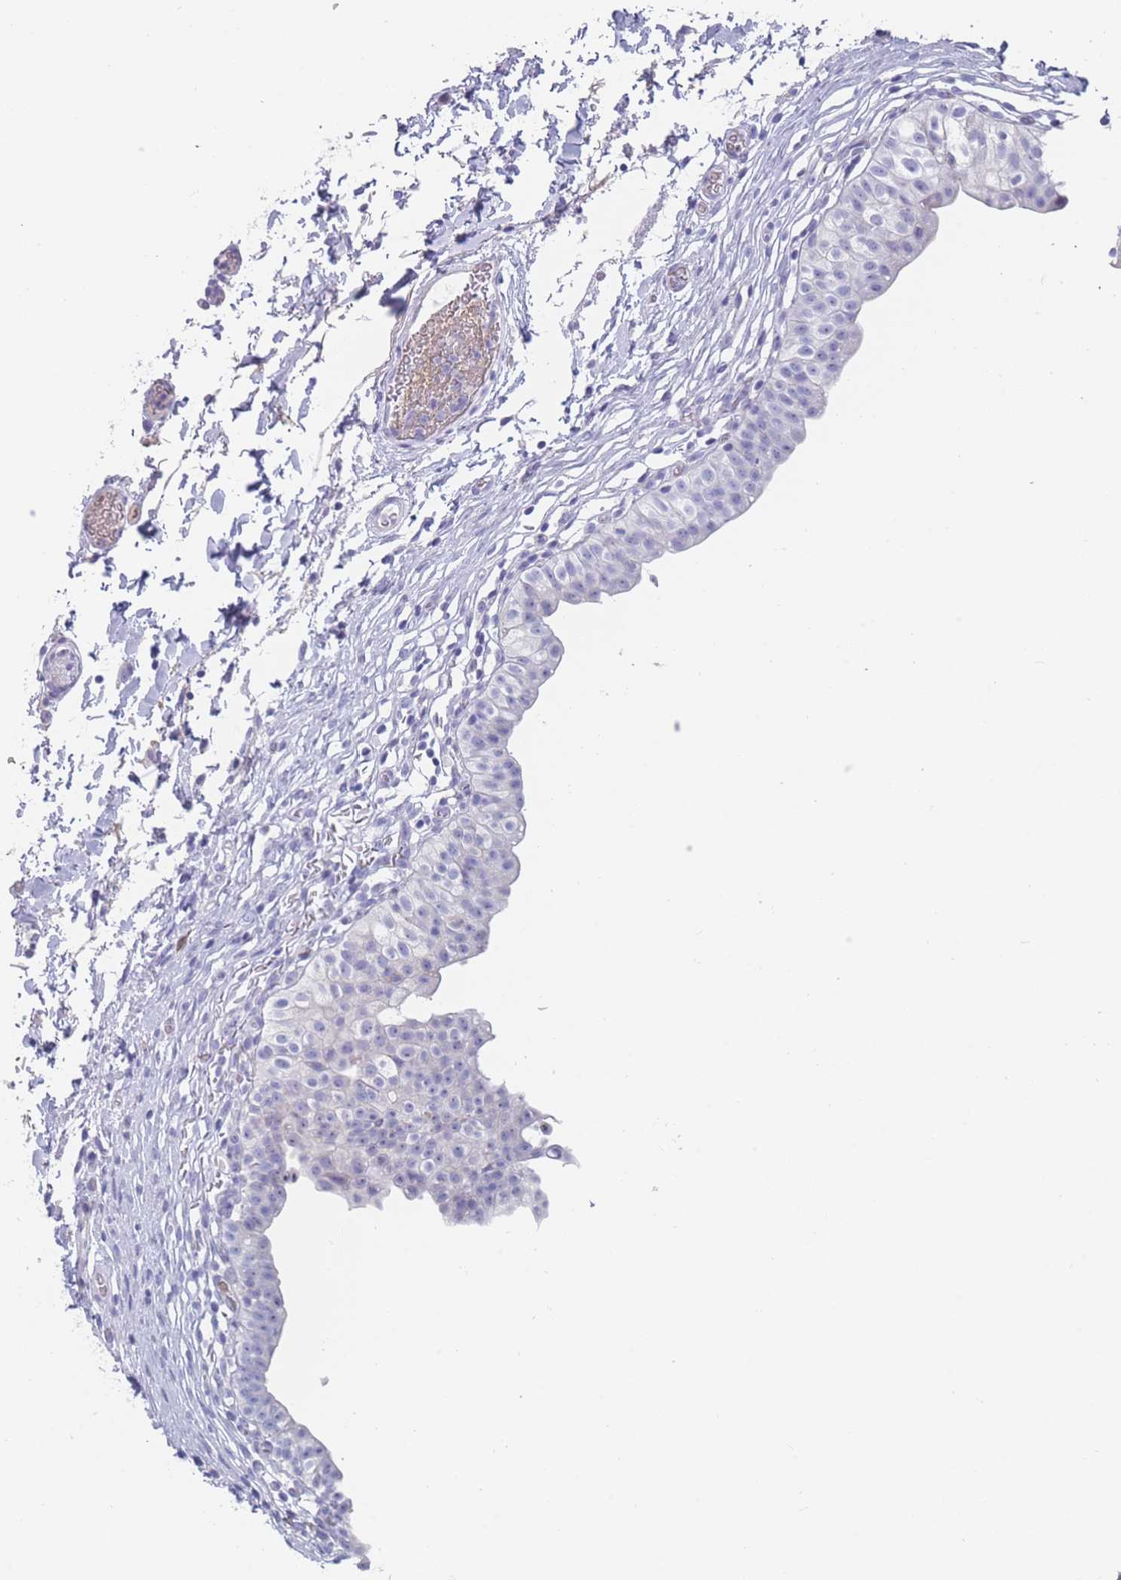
{"staining": {"intensity": "negative", "quantity": "none", "location": "none"}, "tissue": "urinary bladder", "cell_type": "Urothelial cells", "image_type": "normal", "snomed": [{"axis": "morphology", "description": "Normal tissue, NOS"}, {"axis": "topography", "description": "Urinary bladder"}, {"axis": "topography", "description": "Peripheral nerve tissue"}], "caption": "Human urinary bladder stained for a protein using immunohistochemistry (IHC) demonstrates no positivity in urothelial cells.", "gene": "ST8SIA5", "patient": {"sex": "male", "age": 55}}